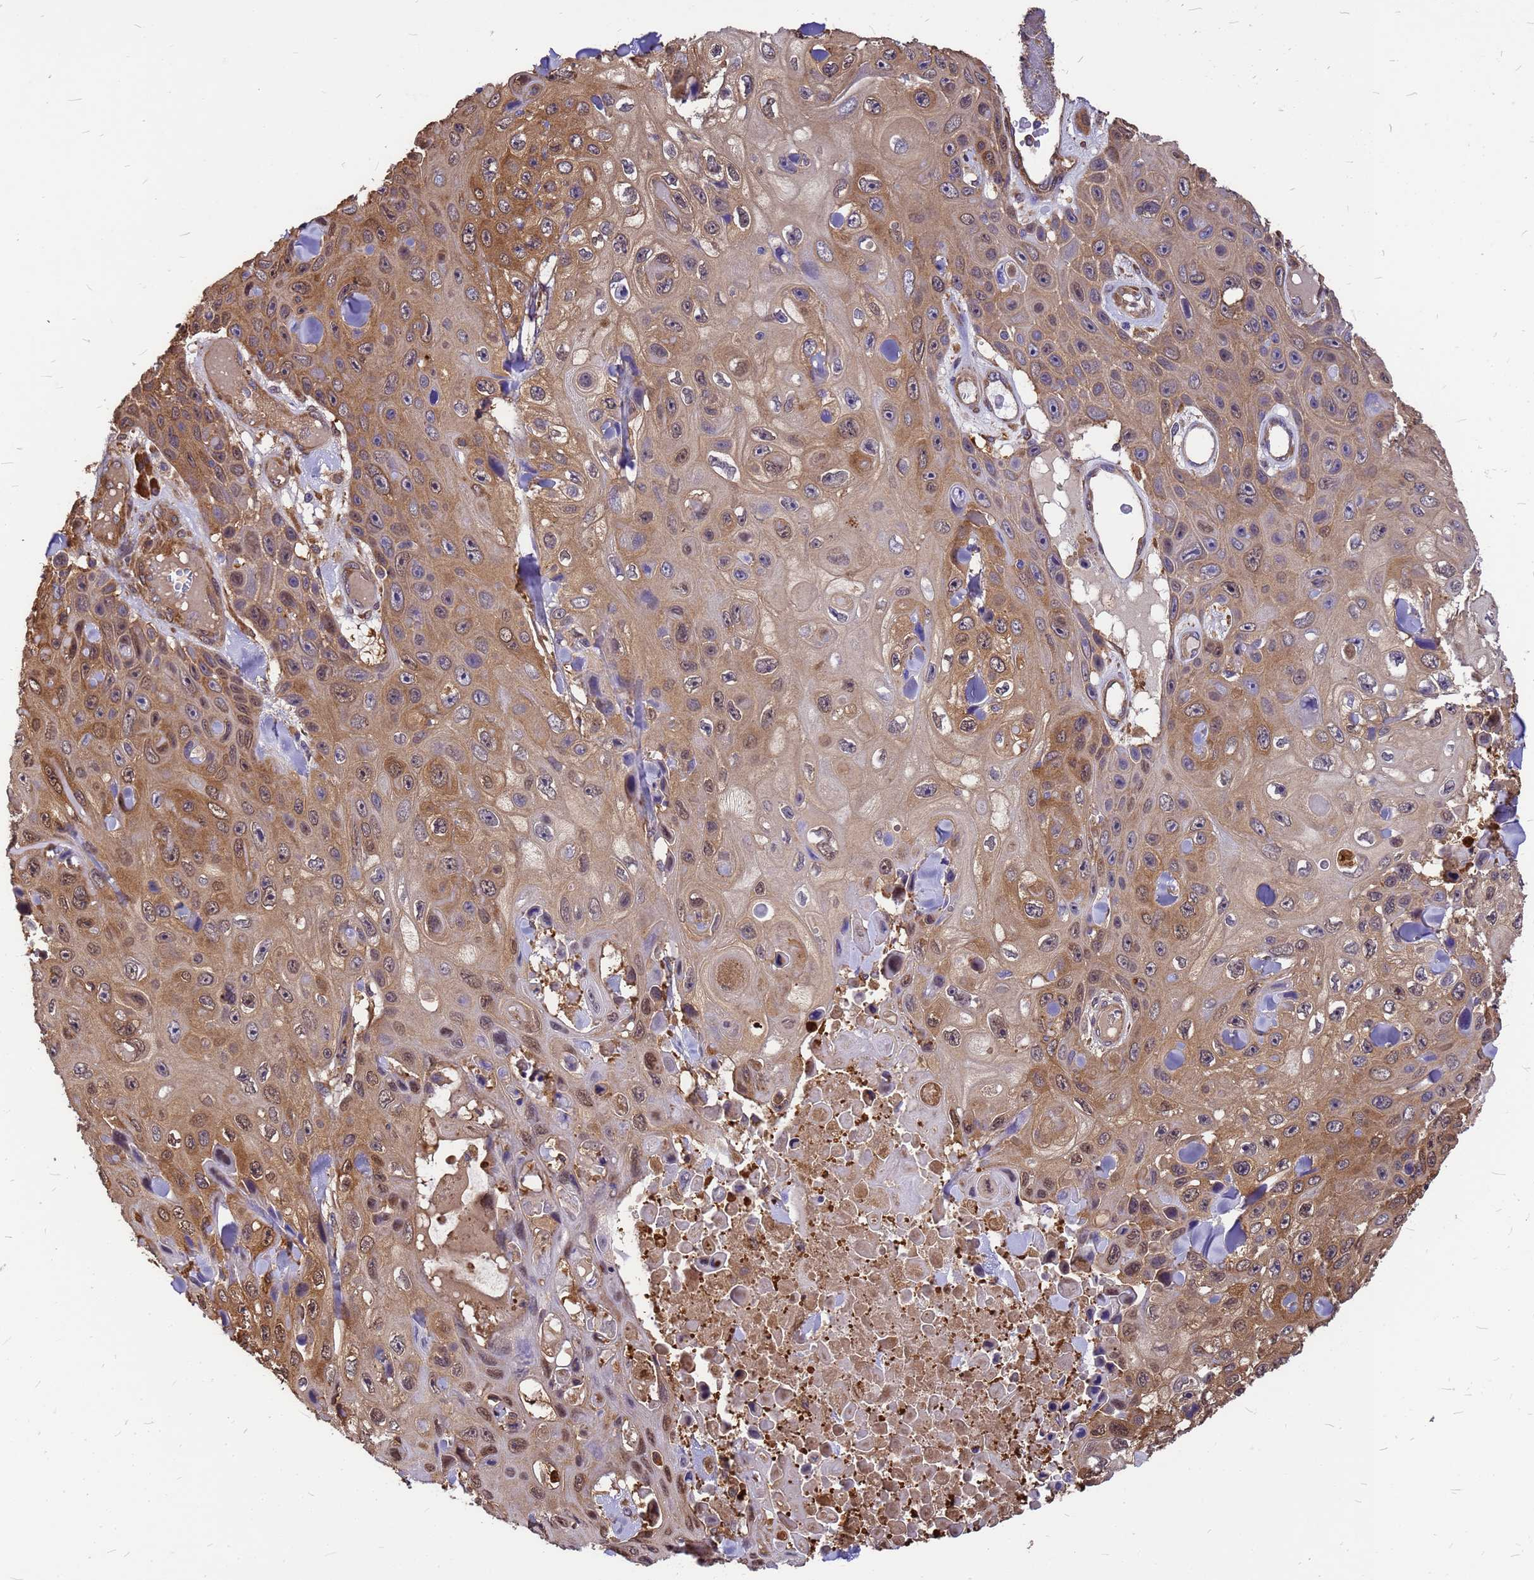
{"staining": {"intensity": "moderate", "quantity": ">75%", "location": "cytoplasmic/membranous"}, "tissue": "skin cancer", "cell_type": "Tumor cells", "image_type": "cancer", "snomed": [{"axis": "morphology", "description": "Squamous cell carcinoma, NOS"}, {"axis": "topography", "description": "Skin"}], "caption": "A micrograph showing moderate cytoplasmic/membranous expression in about >75% of tumor cells in skin cancer, as visualized by brown immunohistochemical staining.", "gene": "GID4", "patient": {"sex": "male", "age": 82}}